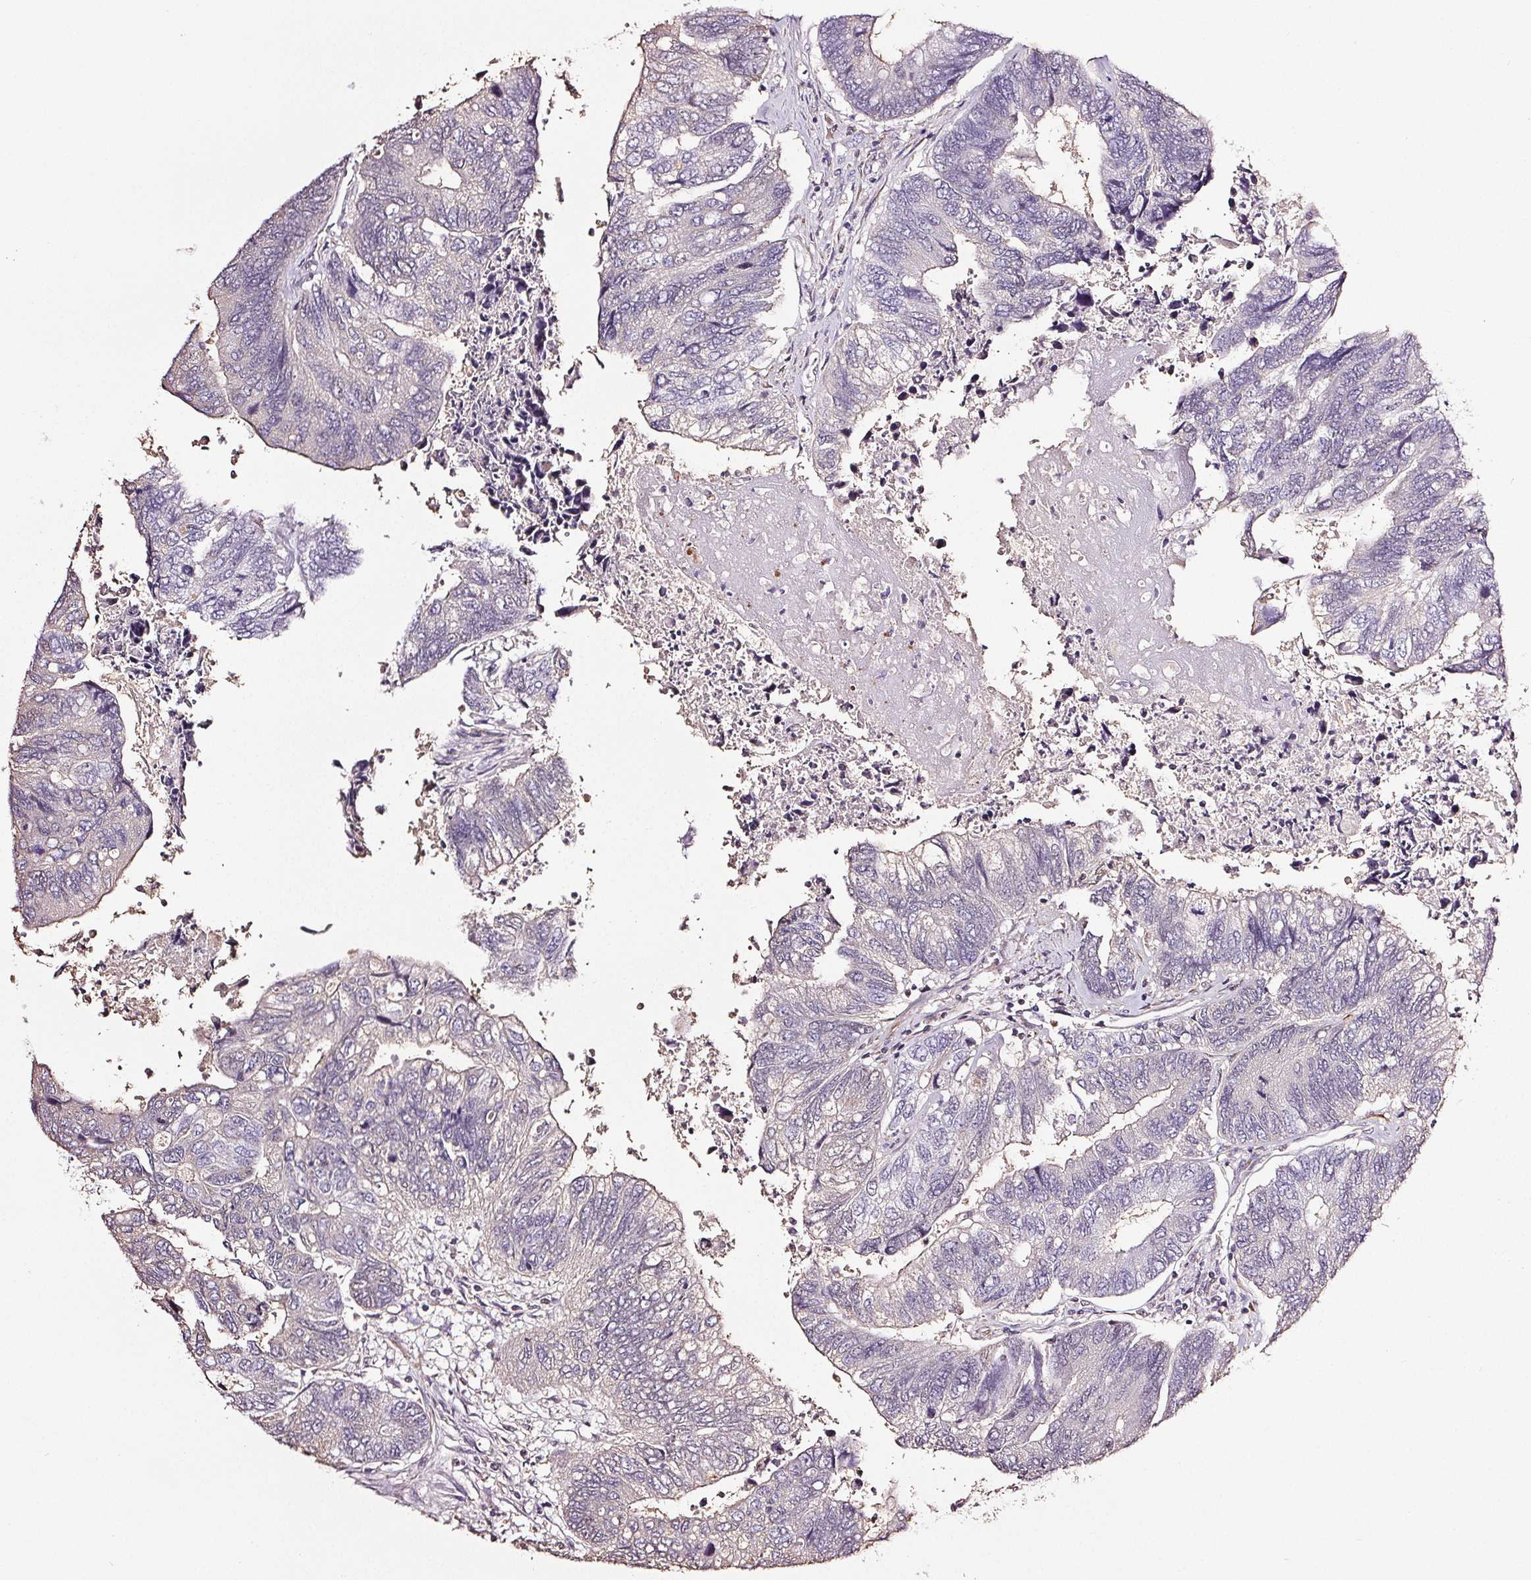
{"staining": {"intensity": "negative", "quantity": "none", "location": "none"}, "tissue": "colorectal cancer", "cell_type": "Tumor cells", "image_type": "cancer", "snomed": [{"axis": "morphology", "description": "Adenocarcinoma, NOS"}, {"axis": "topography", "description": "Colon"}], "caption": "Tumor cells show no significant staining in colorectal cancer.", "gene": "COL7A1", "patient": {"sex": "female", "age": 67}}